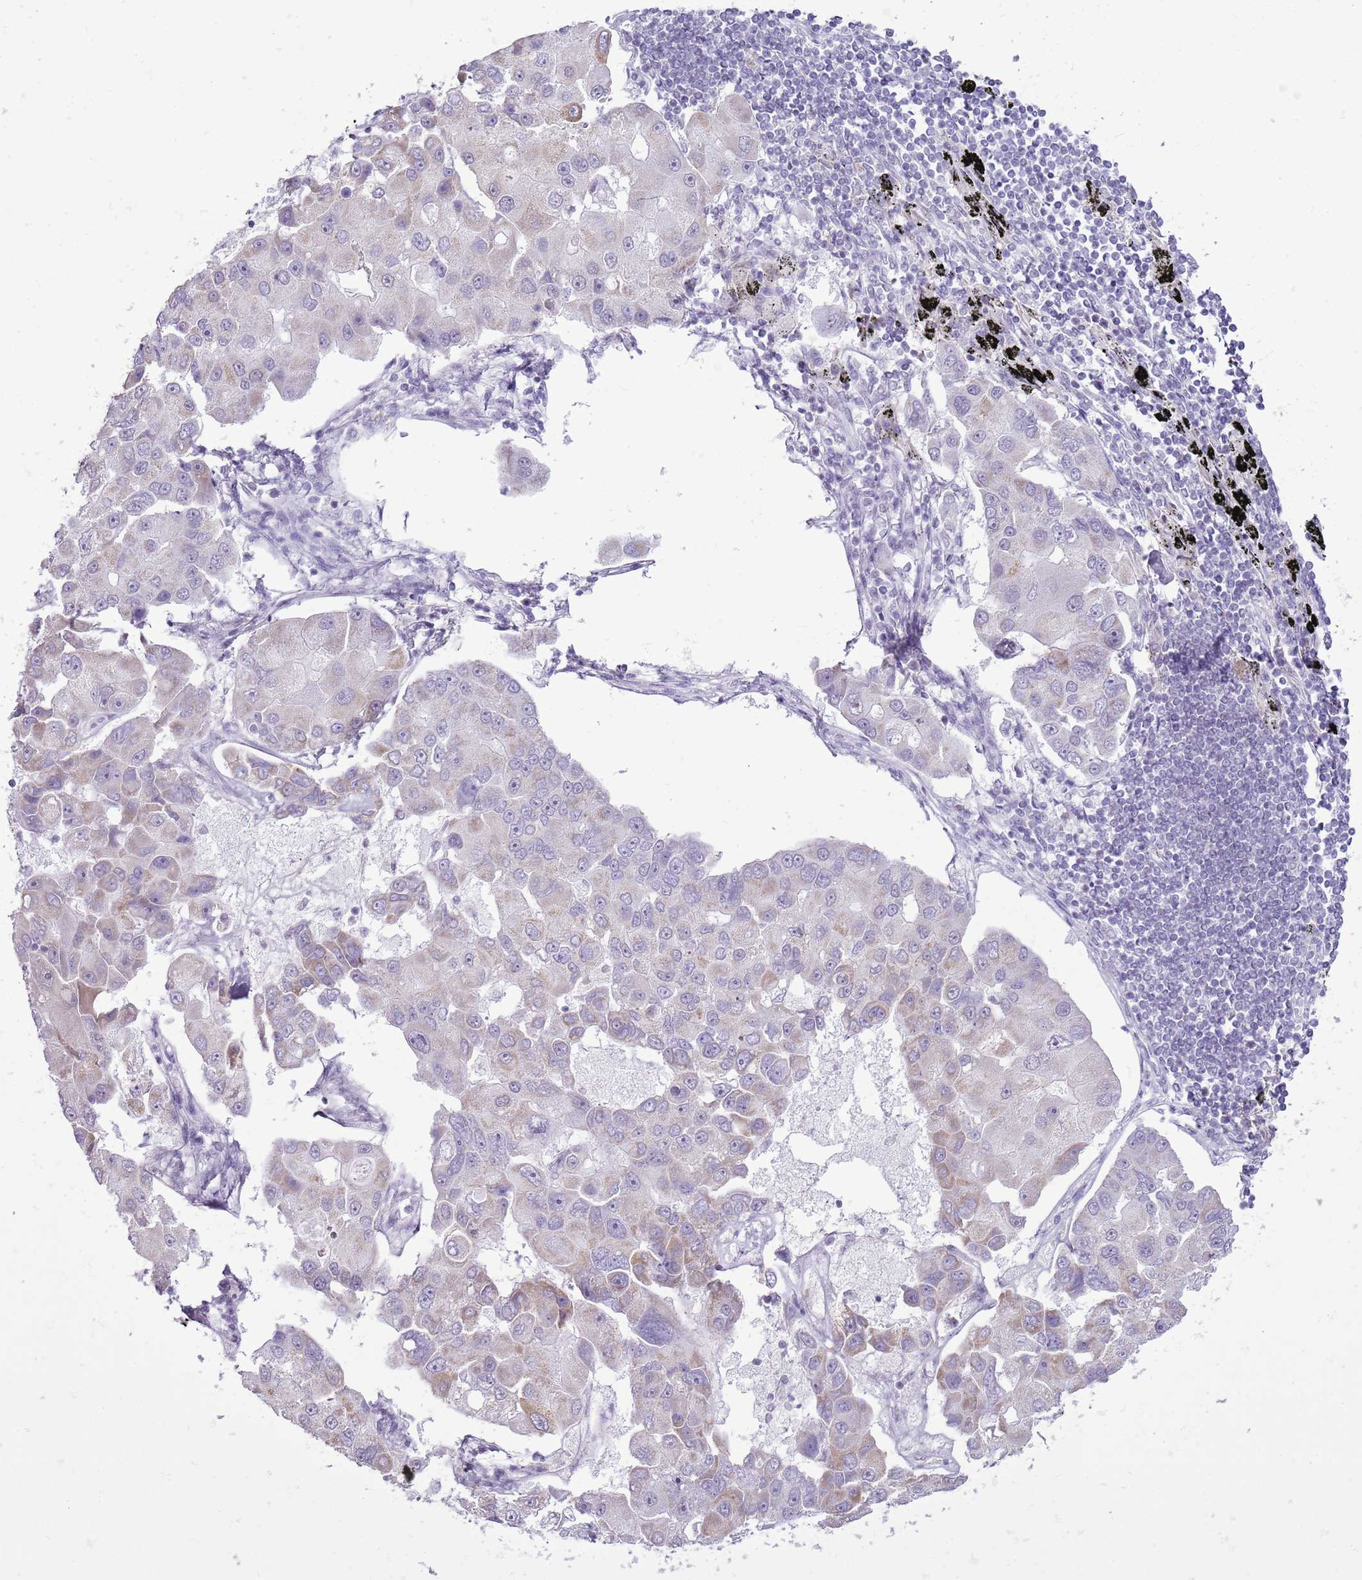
{"staining": {"intensity": "moderate", "quantity": "<25%", "location": "cytoplasmic/membranous"}, "tissue": "lung cancer", "cell_type": "Tumor cells", "image_type": "cancer", "snomed": [{"axis": "morphology", "description": "Adenocarcinoma, NOS"}, {"axis": "topography", "description": "Lung"}], "caption": "A low amount of moderate cytoplasmic/membranous expression is seen in about <25% of tumor cells in lung cancer (adenocarcinoma) tissue. Ihc stains the protein in brown and the nuclei are stained blue.", "gene": "RPL3L", "patient": {"sex": "female", "age": 54}}